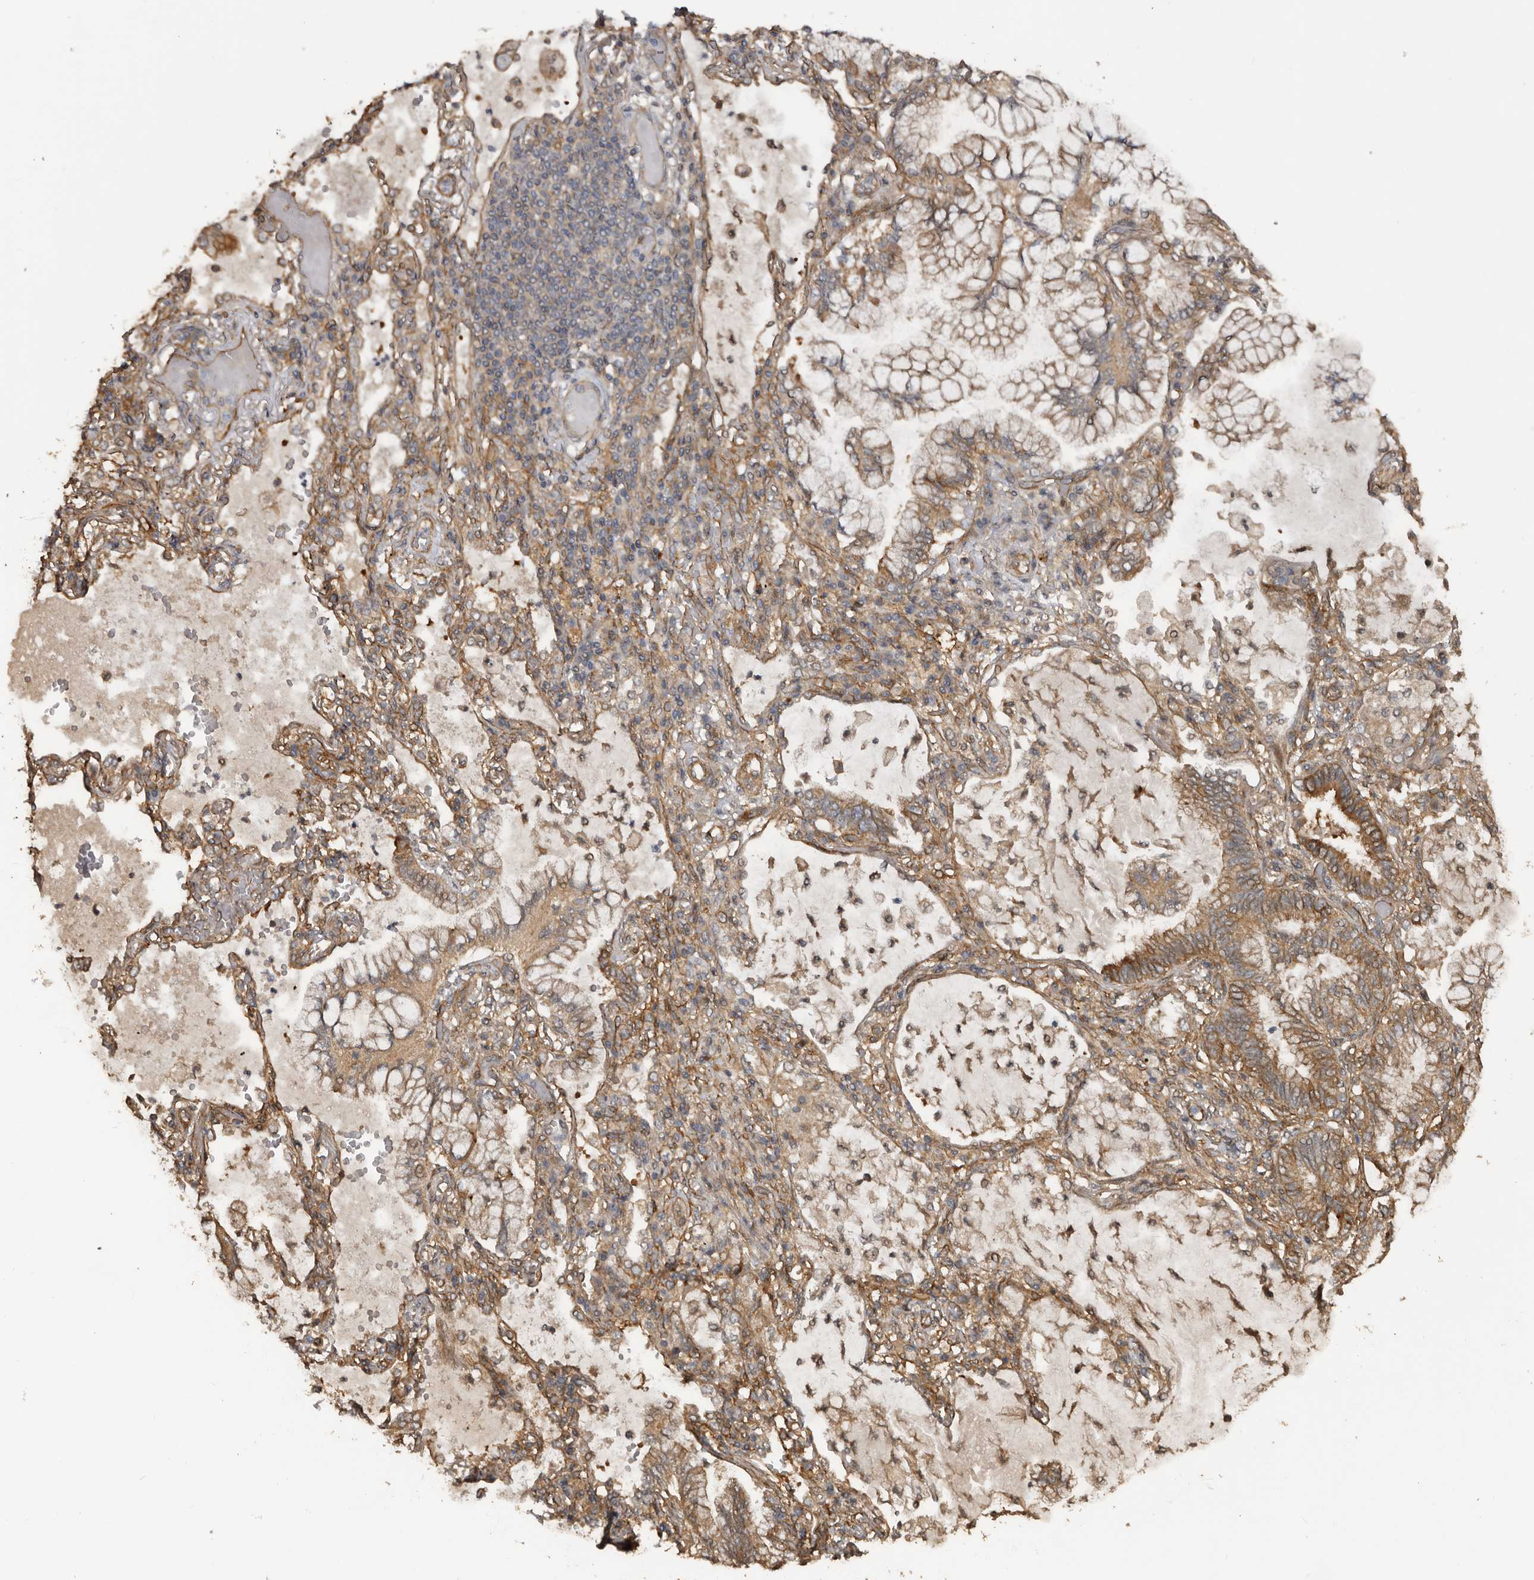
{"staining": {"intensity": "weak", "quantity": ">75%", "location": "cytoplasmic/membranous"}, "tissue": "lung cancer", "cell_type": "Tumor cells", "image_type": "cancer", "snomed": [{"axis": "morphology", "description": "Adenocarcinoma, NOS"}, {"axis": "topography", "description": "Lung"}], "caption": "Immunohistochemistry (IHC) (DAB (3,3'-diaminobenzidine)) staining of lung adenocarcinoma displays weak cytoplasmic/membranous protein positivity in about >75% of tumor cells.", "gene": "EXOC3L1", "patient": {"sex": "female", "age": 70}}